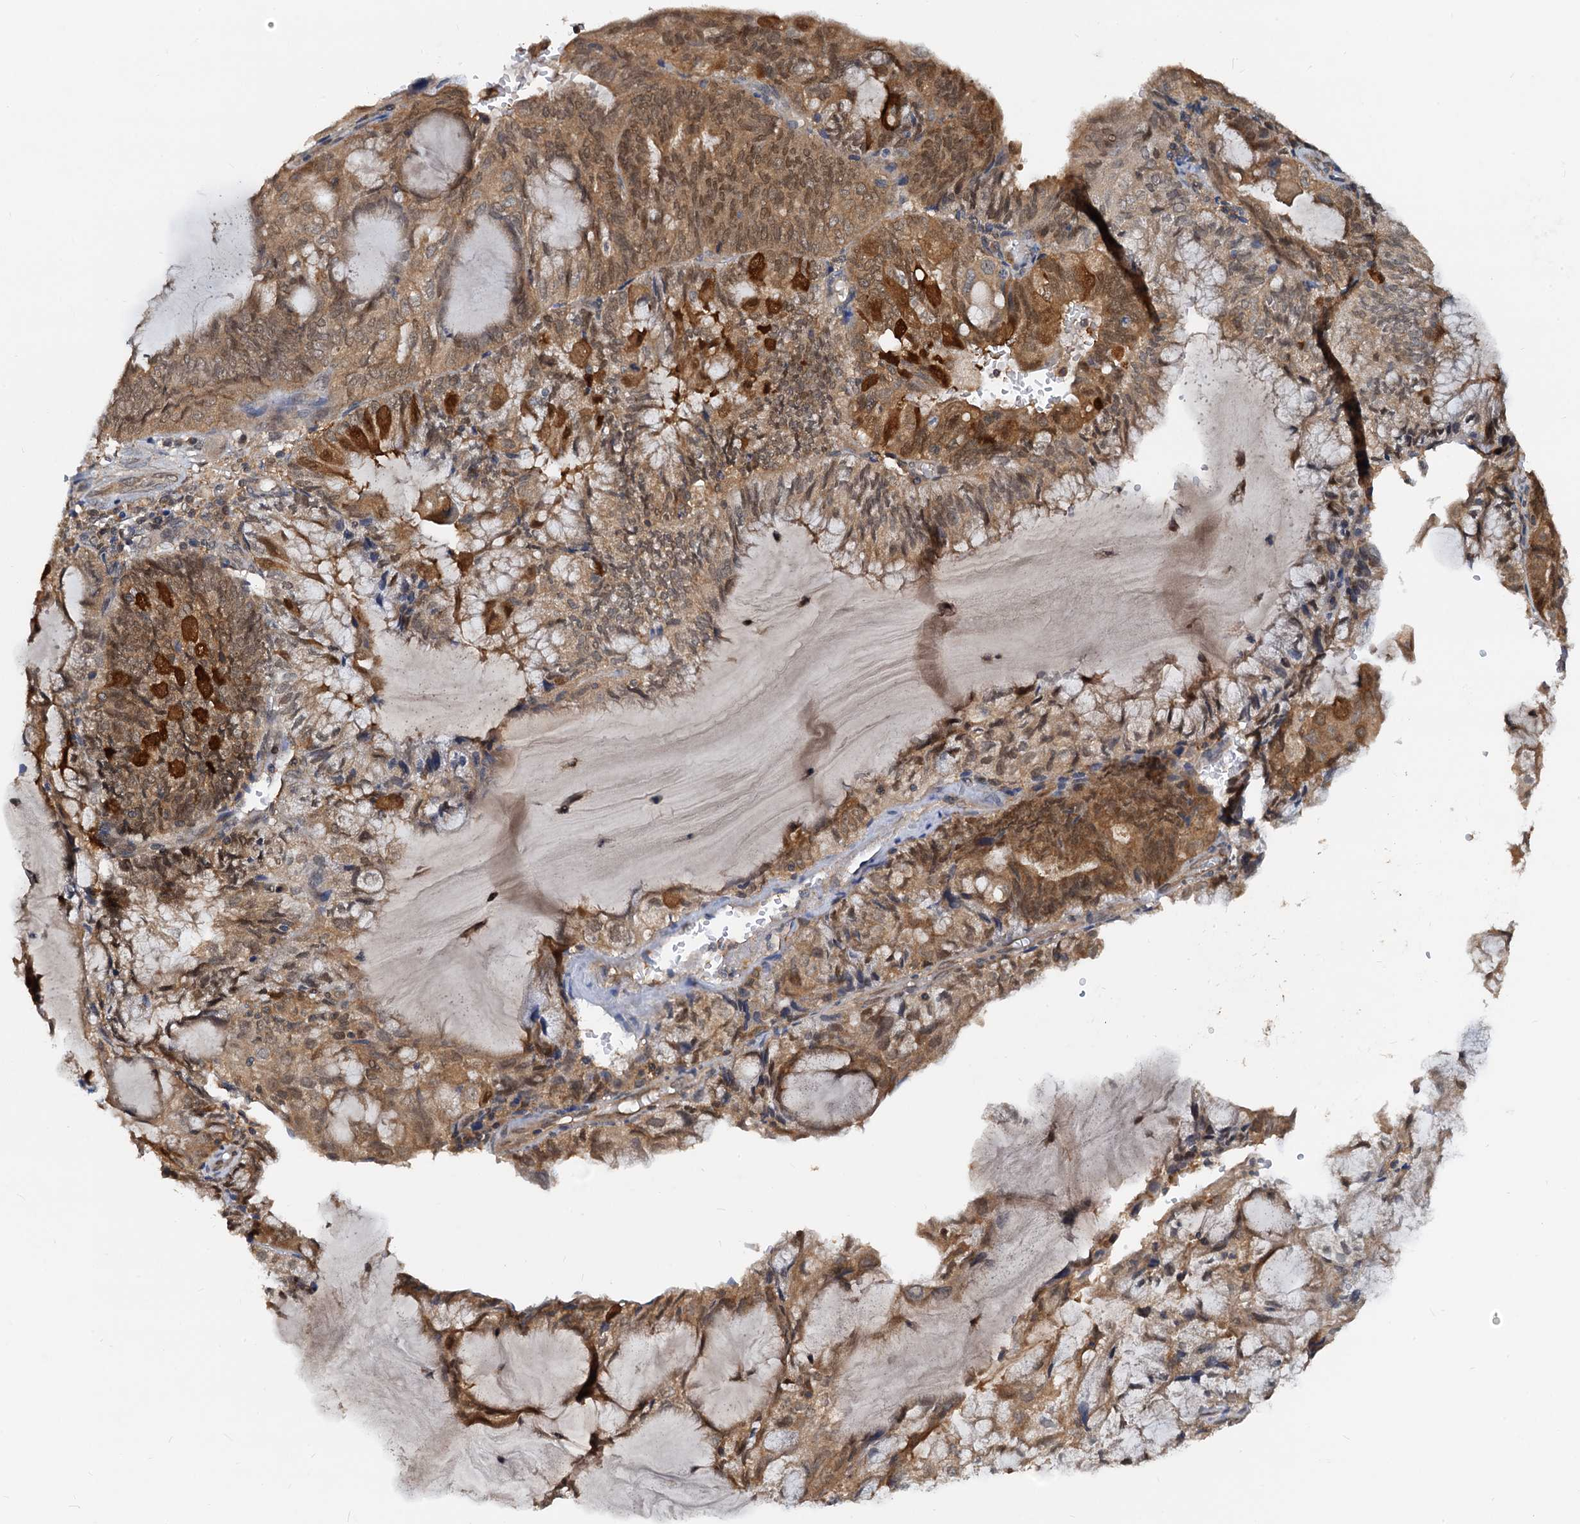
{"staining": {"intensity": "moderate", "quantity": ">75%", "location": "cytoplasmic/membranous,nuclear"}, "tissue": "endometrial cancer", "cell_type": "Tumor cells", "image_type": "cancer", "snomed": [{"axis": "morphology", "description": "Adenocarcinoma, NOS"}, {"axis": "topography", "description": "Endometrium"}], "caption": "Immunohistochemistry (IHC) image of adenocarcinoma (endometrial) stained for a protein (brown), which demonstrates medium levels of moderate cytoplasmic/membranous and nuclear positivity in about >75% of tumor cells.", "gene": "PTGES3", "patient": {"sex": "female", "age": 81}}